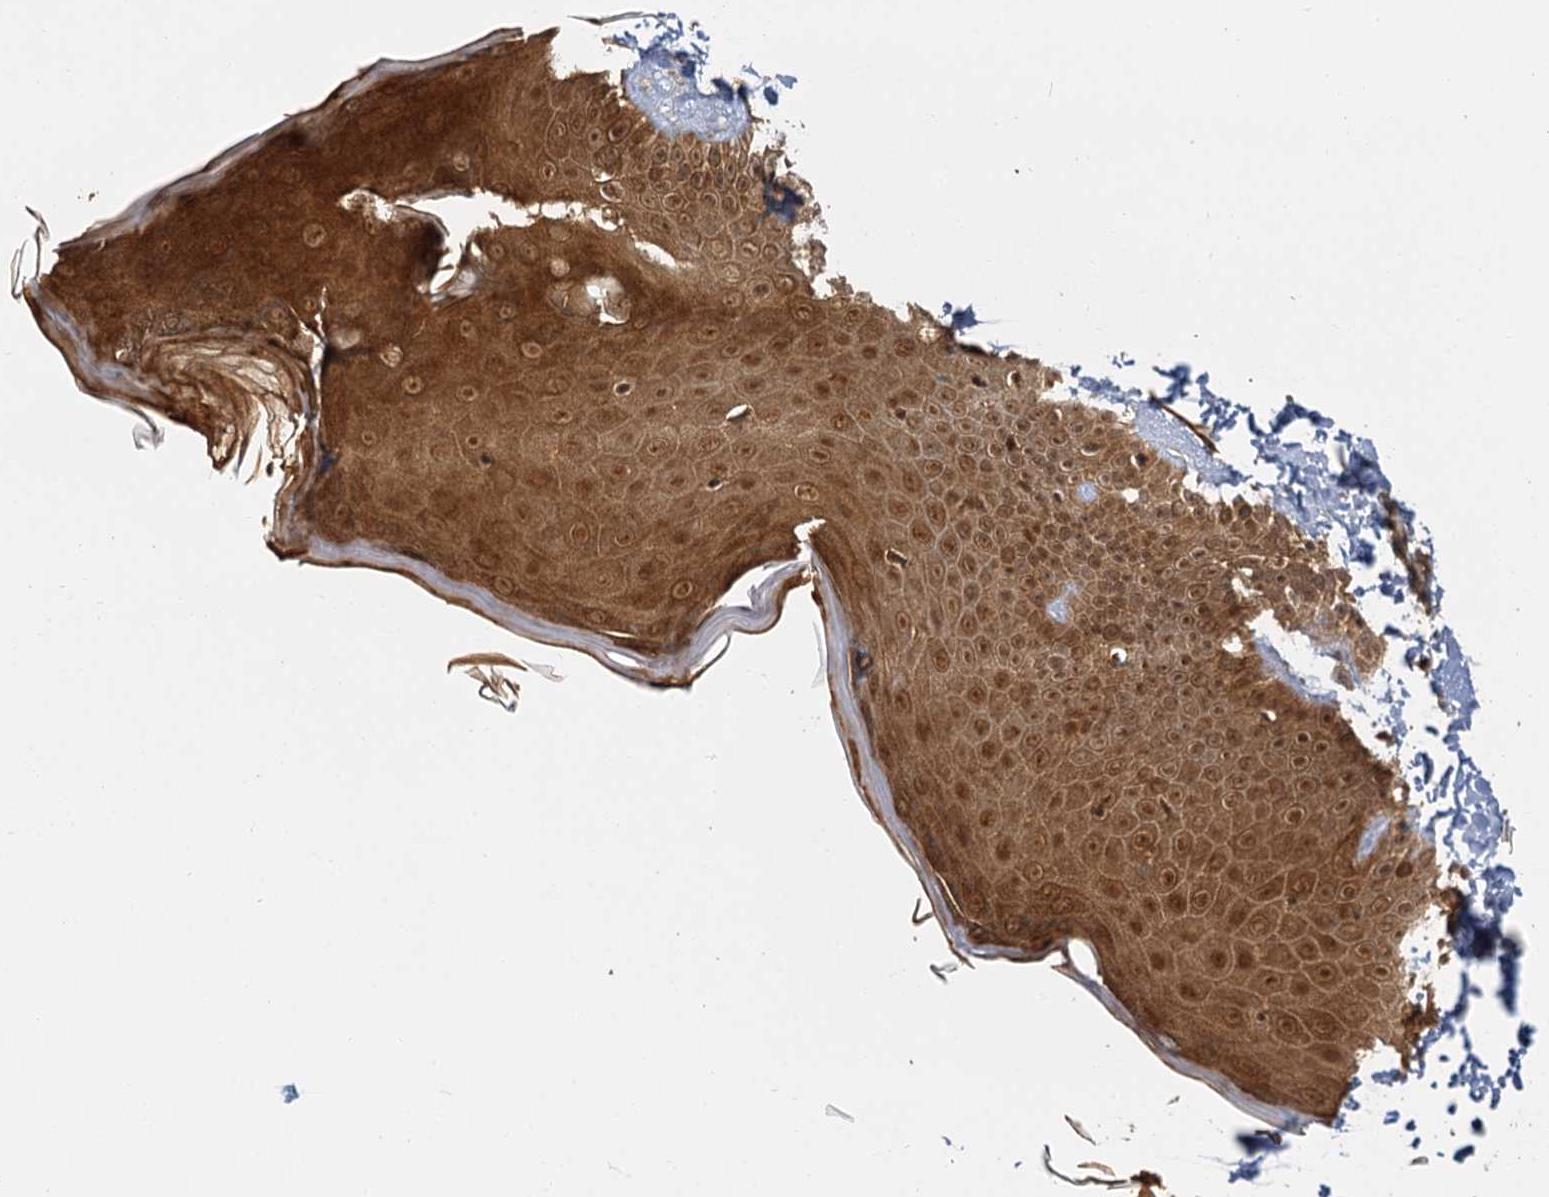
{"staining": {"intensity": "strong", "quantity": ">75%", "location": "cytoplasmic/membranous,nuclear"}, "tissue": "skin", "cell_type": "Fibroblasts", "image_type": "normal", "snomed": [{"axis": "morphology", "description": "Normal tissue, NOS"}, {"axis": "topography", "description": "Skin"}], "caption": "The micrograph demonstrates staining of unremarkable skin, revealing strong cytoplasmic/membranous,nuclear protein staining (brown color) within fibroblasts. The protein is stained brown, and the nuclei are stained in blue (DAB IHC with brightfield microscopy, high magnification).", "gene": "ZNF549", "patient": {"sex": "male", "age": 52}}